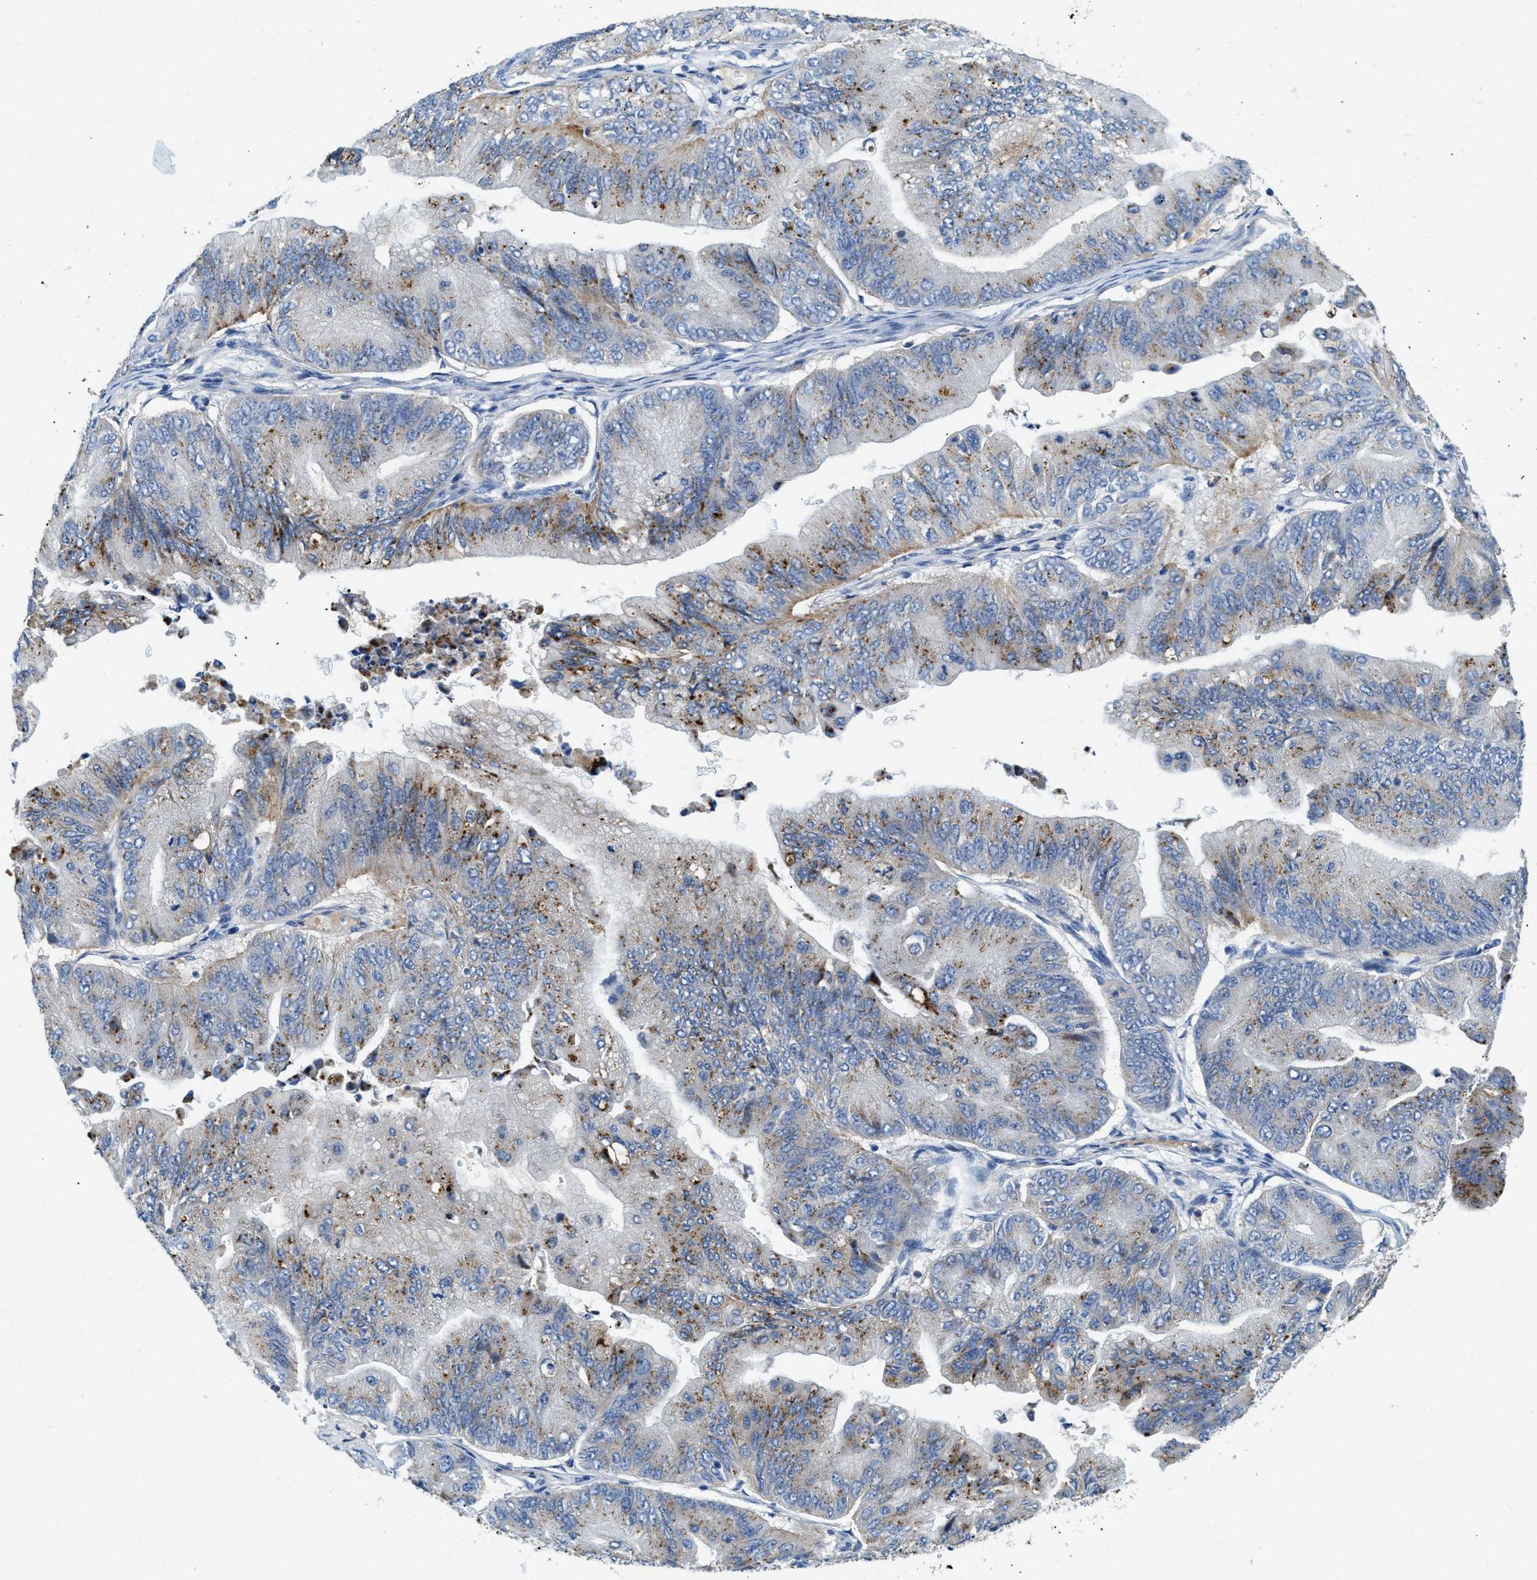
{"staining": {"intensity": "moderate", "quantity": "<25%", "location": "cytoplasmic/membranous"}, "tissue": "ovarian cancer", "cell_type": "Tumor cells", "image_type": "cancer", "snomed": [{"axis": "morphology", "description": "Cystadenocarcinoma, mucinous, NOS"}, {"axis": "topography", "description": "Ovary"}], "caption": "Protein expression by IHC shows moderate cytoplasmic/membranous positivity in about <25% of tumor cells in ovarian cancer (mucinous cystadenocarcinoma). The protein is stained brown, and the nuclei are stained in blue (DAB IHC with brightfield microscopy, high magnification).", "gene": "TSPAN3", "patient": {"sex": "female", "age": 61}}